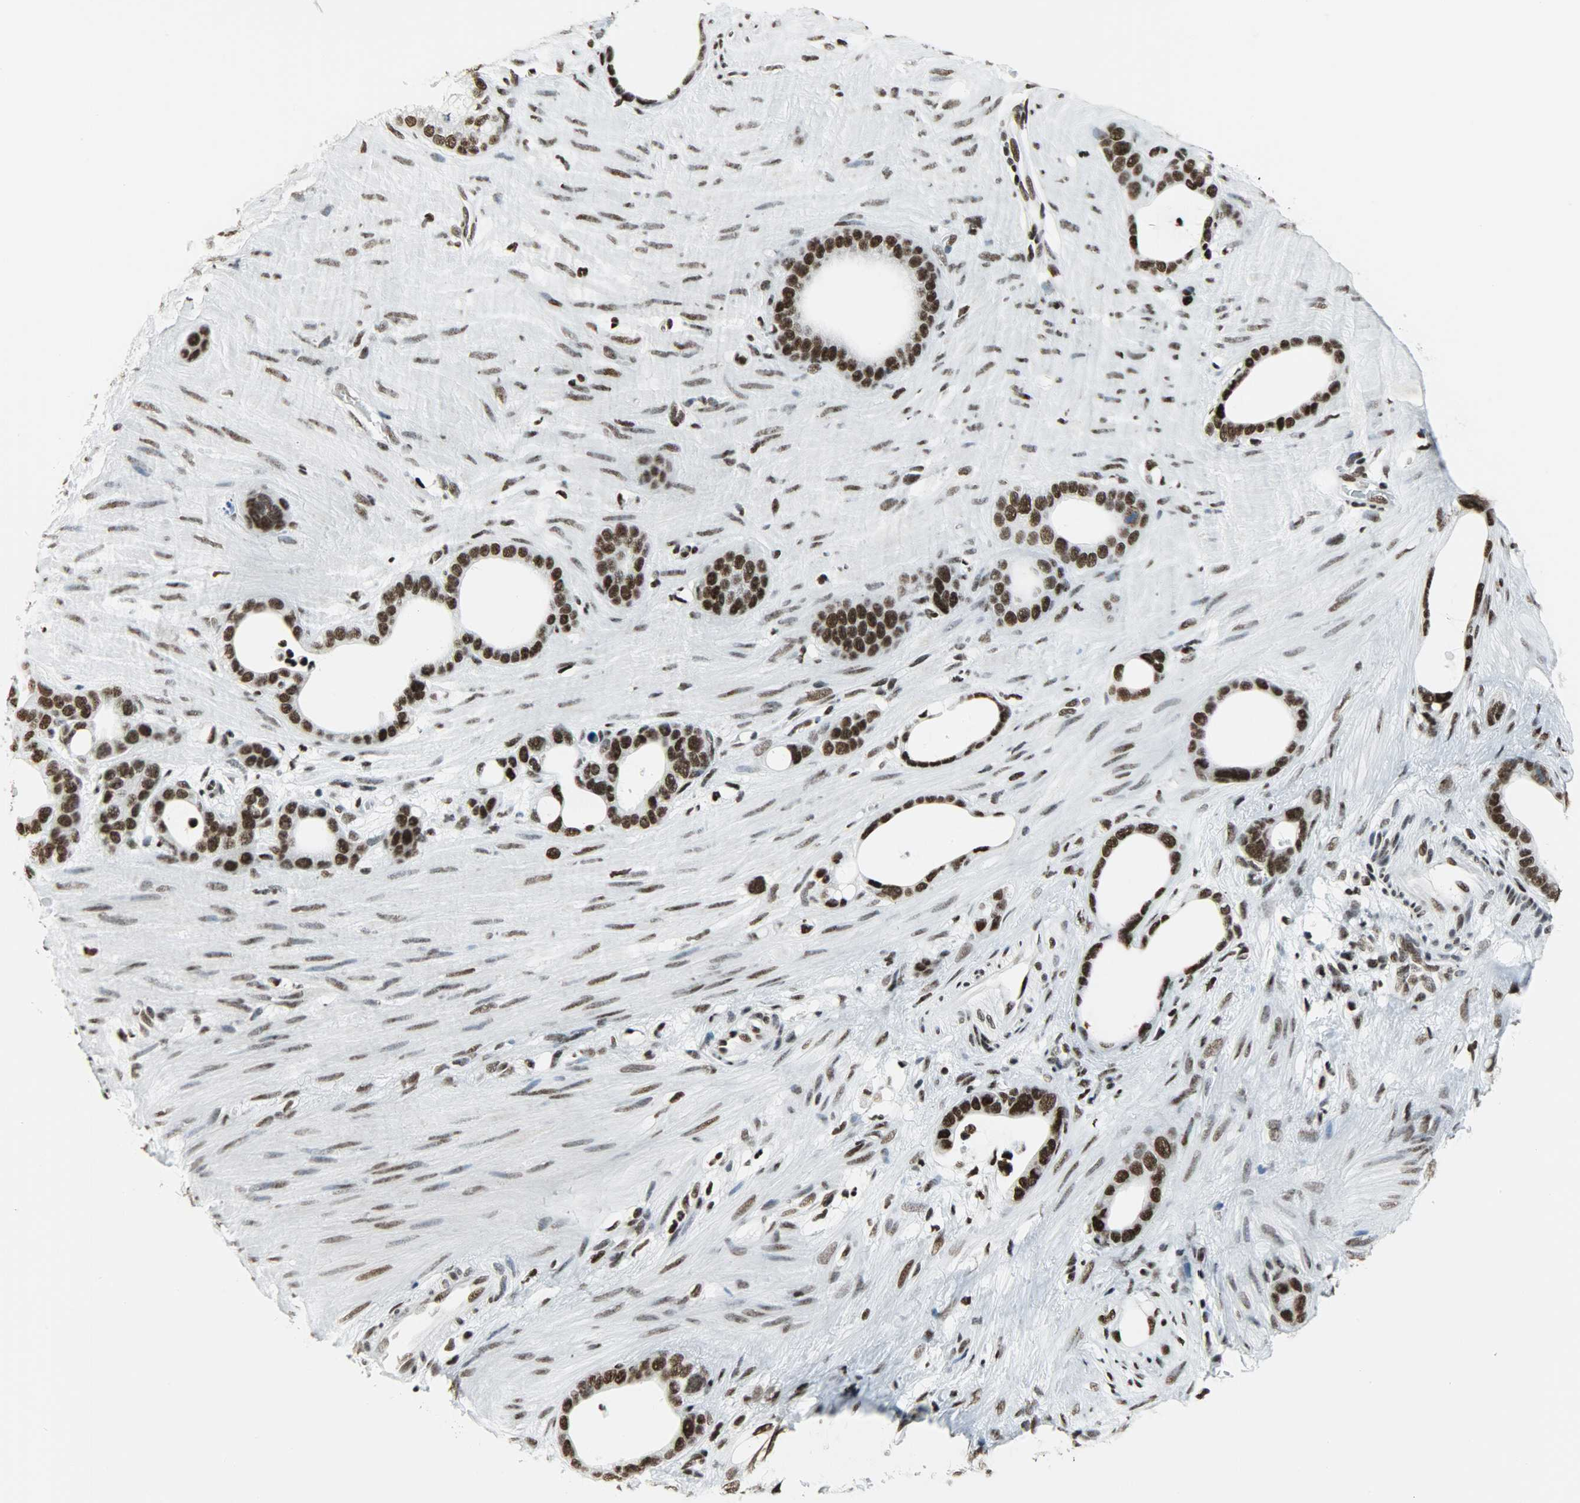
{"staining": {"intensity": "strong", "quantity": ">75%", "location": "nuclear"}, "tissue": "stomach cancer", "cell_type": "Tumor cells", "image_type": "cancer", "snomed": [{"axis": "morphology", "description": "Adenocarcinoma, NOS"}, {"axis": "topography", "description": "Stomach"}], "caption": "Human adenocarcinoma (stomach) stained with a protein marker exhibits strong staining in tumor cells.", "gene": "SNRPA", "patient": {"sex": "female", "age": 75}}